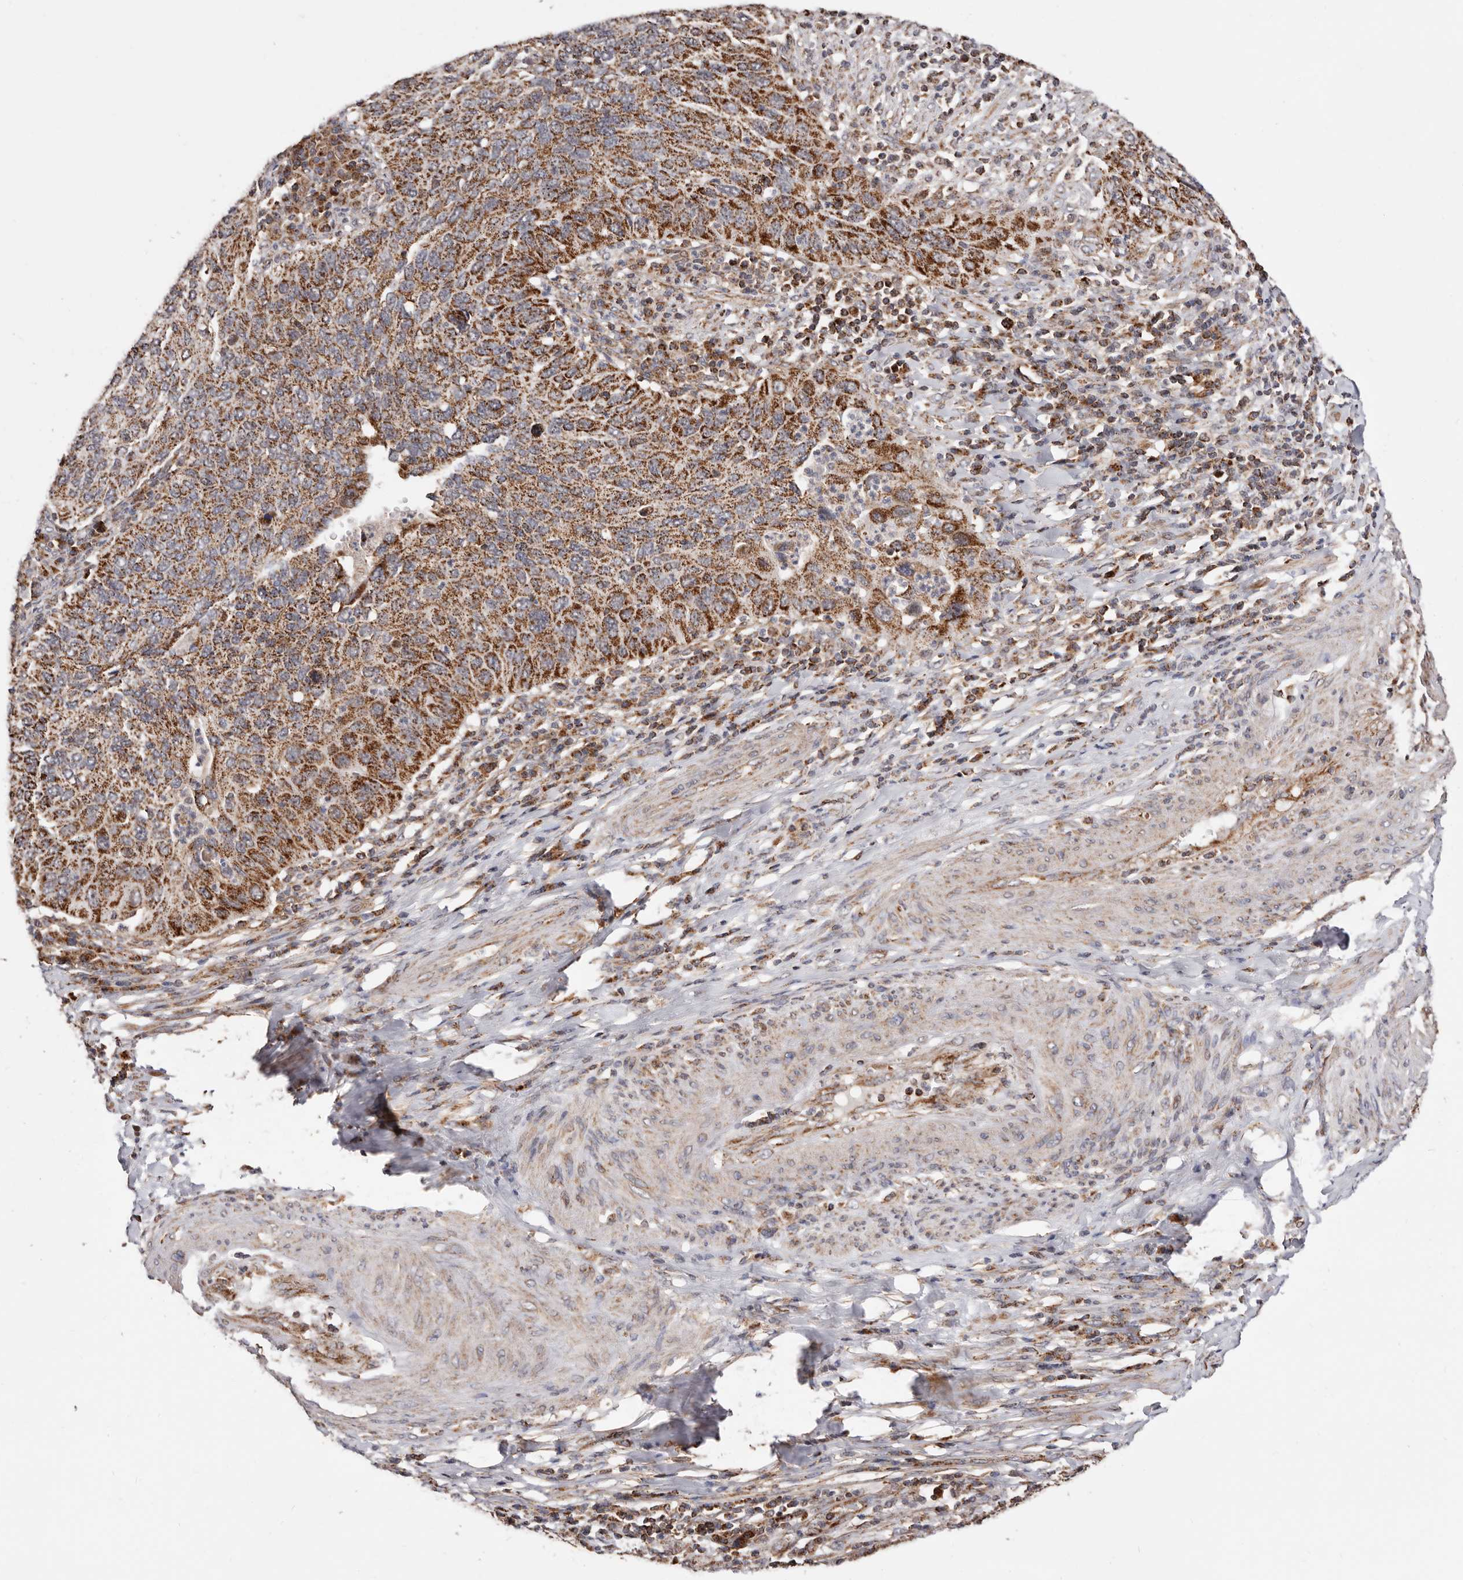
{"staining": {"intensity": "strong", "quantity": "25%-75%", "location": "cytoplasmic/membranous"}, "tissue": "cervical cancer", "cell_type": "Tumor cells", "image_type": "cancer", "snomed": [{"axis": "morphology", "description": "Squamous cell carcinoma, NOS"}, {"axis": "topography", "description": "Cervix"}], "caption": "IHC image of human cervical squamous cell carcinoma stained for a protein (brown), which demonstrates high levels of strong cytoplasmic/membranous expression in approximately 25%-75% of tumor cells.", "gene": "PRKACB", "patient": {"sex": "female", "age": 38}}